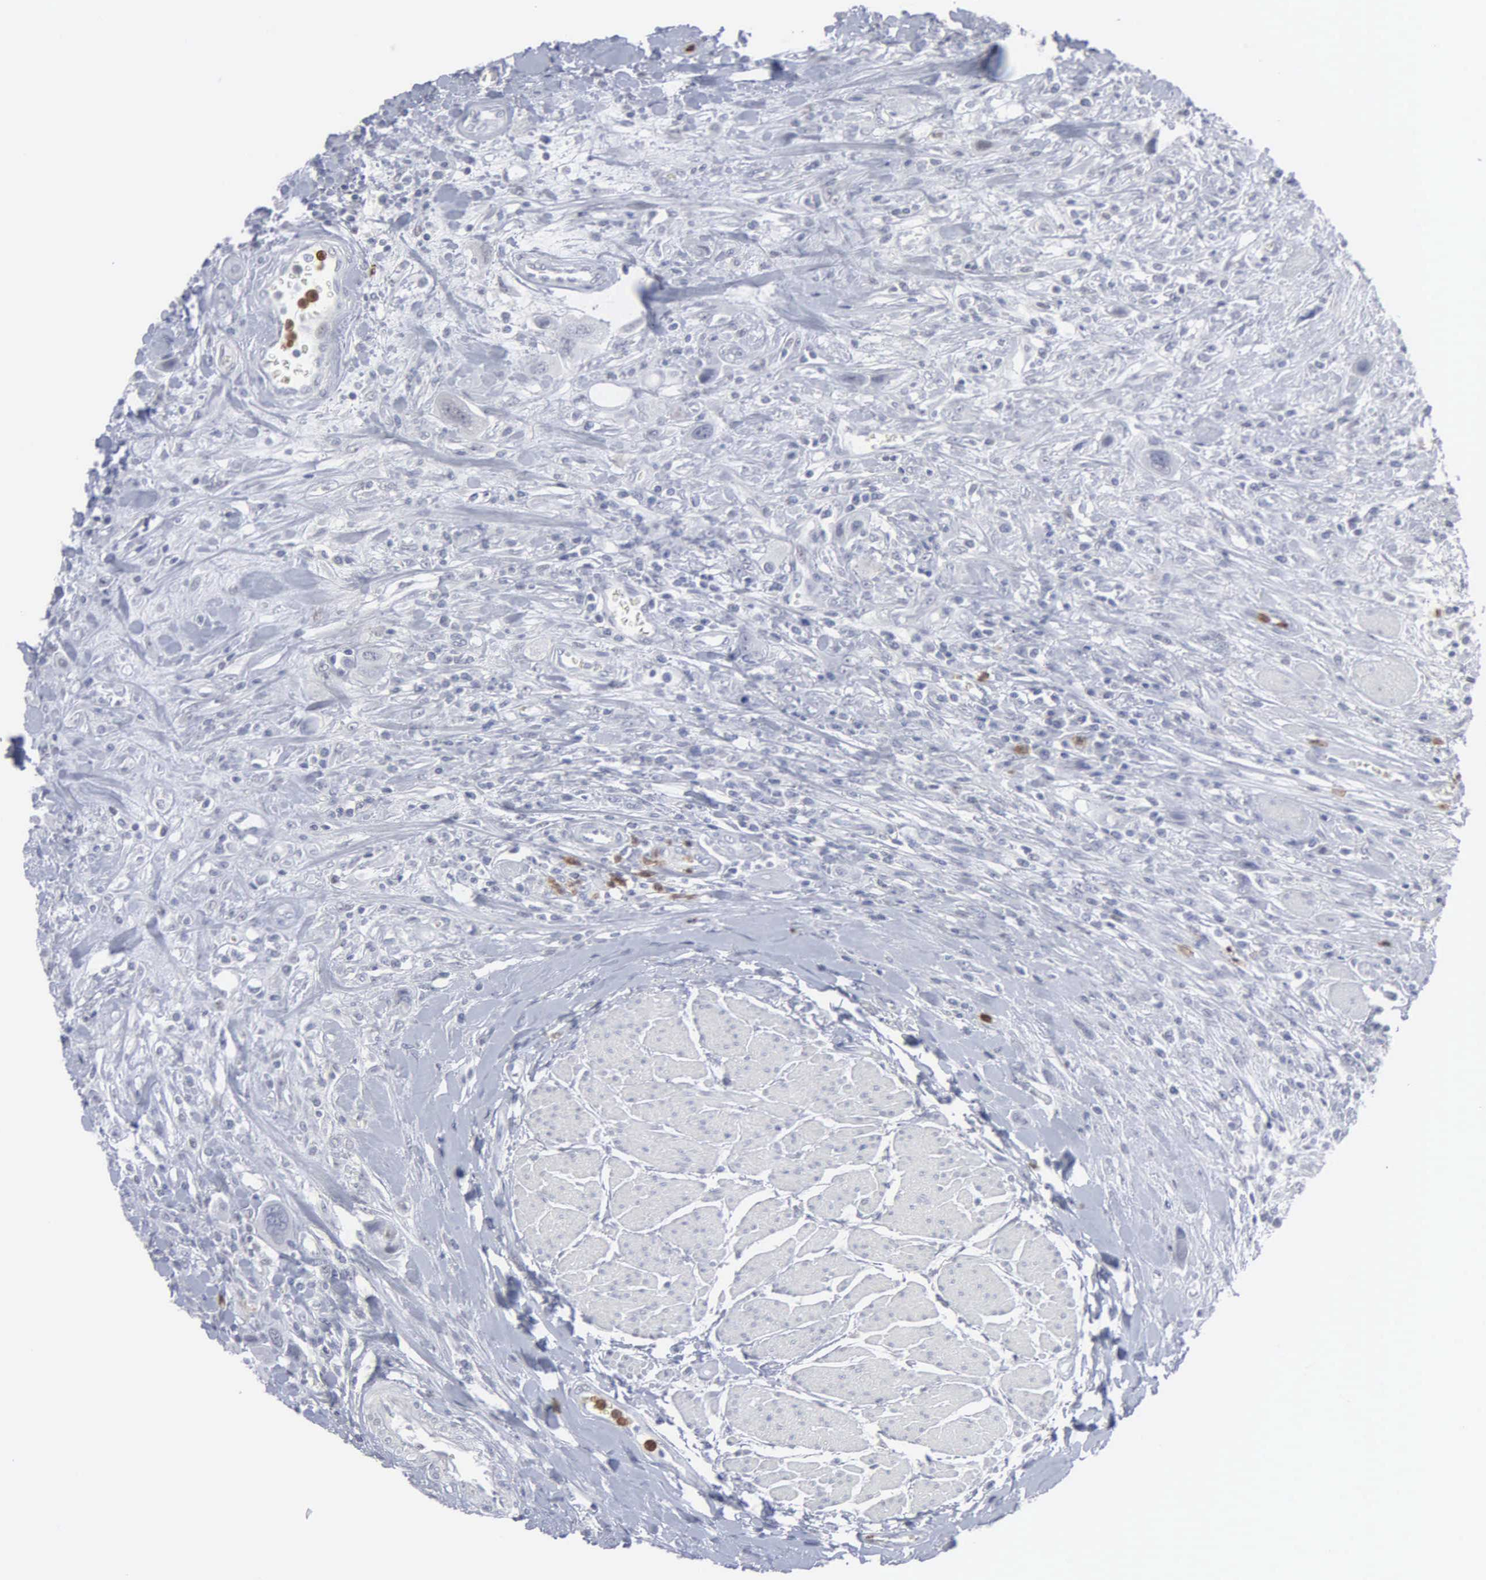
{"staining": {"intensity": "negative", "quantity": "none", "location": "none"}, "tissue": "urothelial cancer", "cell_type": "Tumor cells", "image_type": "cancer", "snomed": [{"axis": "morphology", "description": "Urothelial carcinoma, High grade"}, {"axis": "topography", "description": "Urinary bladder"}], "caption": "Immunohistochemical staining of urothelial cancer exhibits no significant staining in tumor cells.", "gene": "SPIN3", "patient": {"sex": "male", "age": 50}}